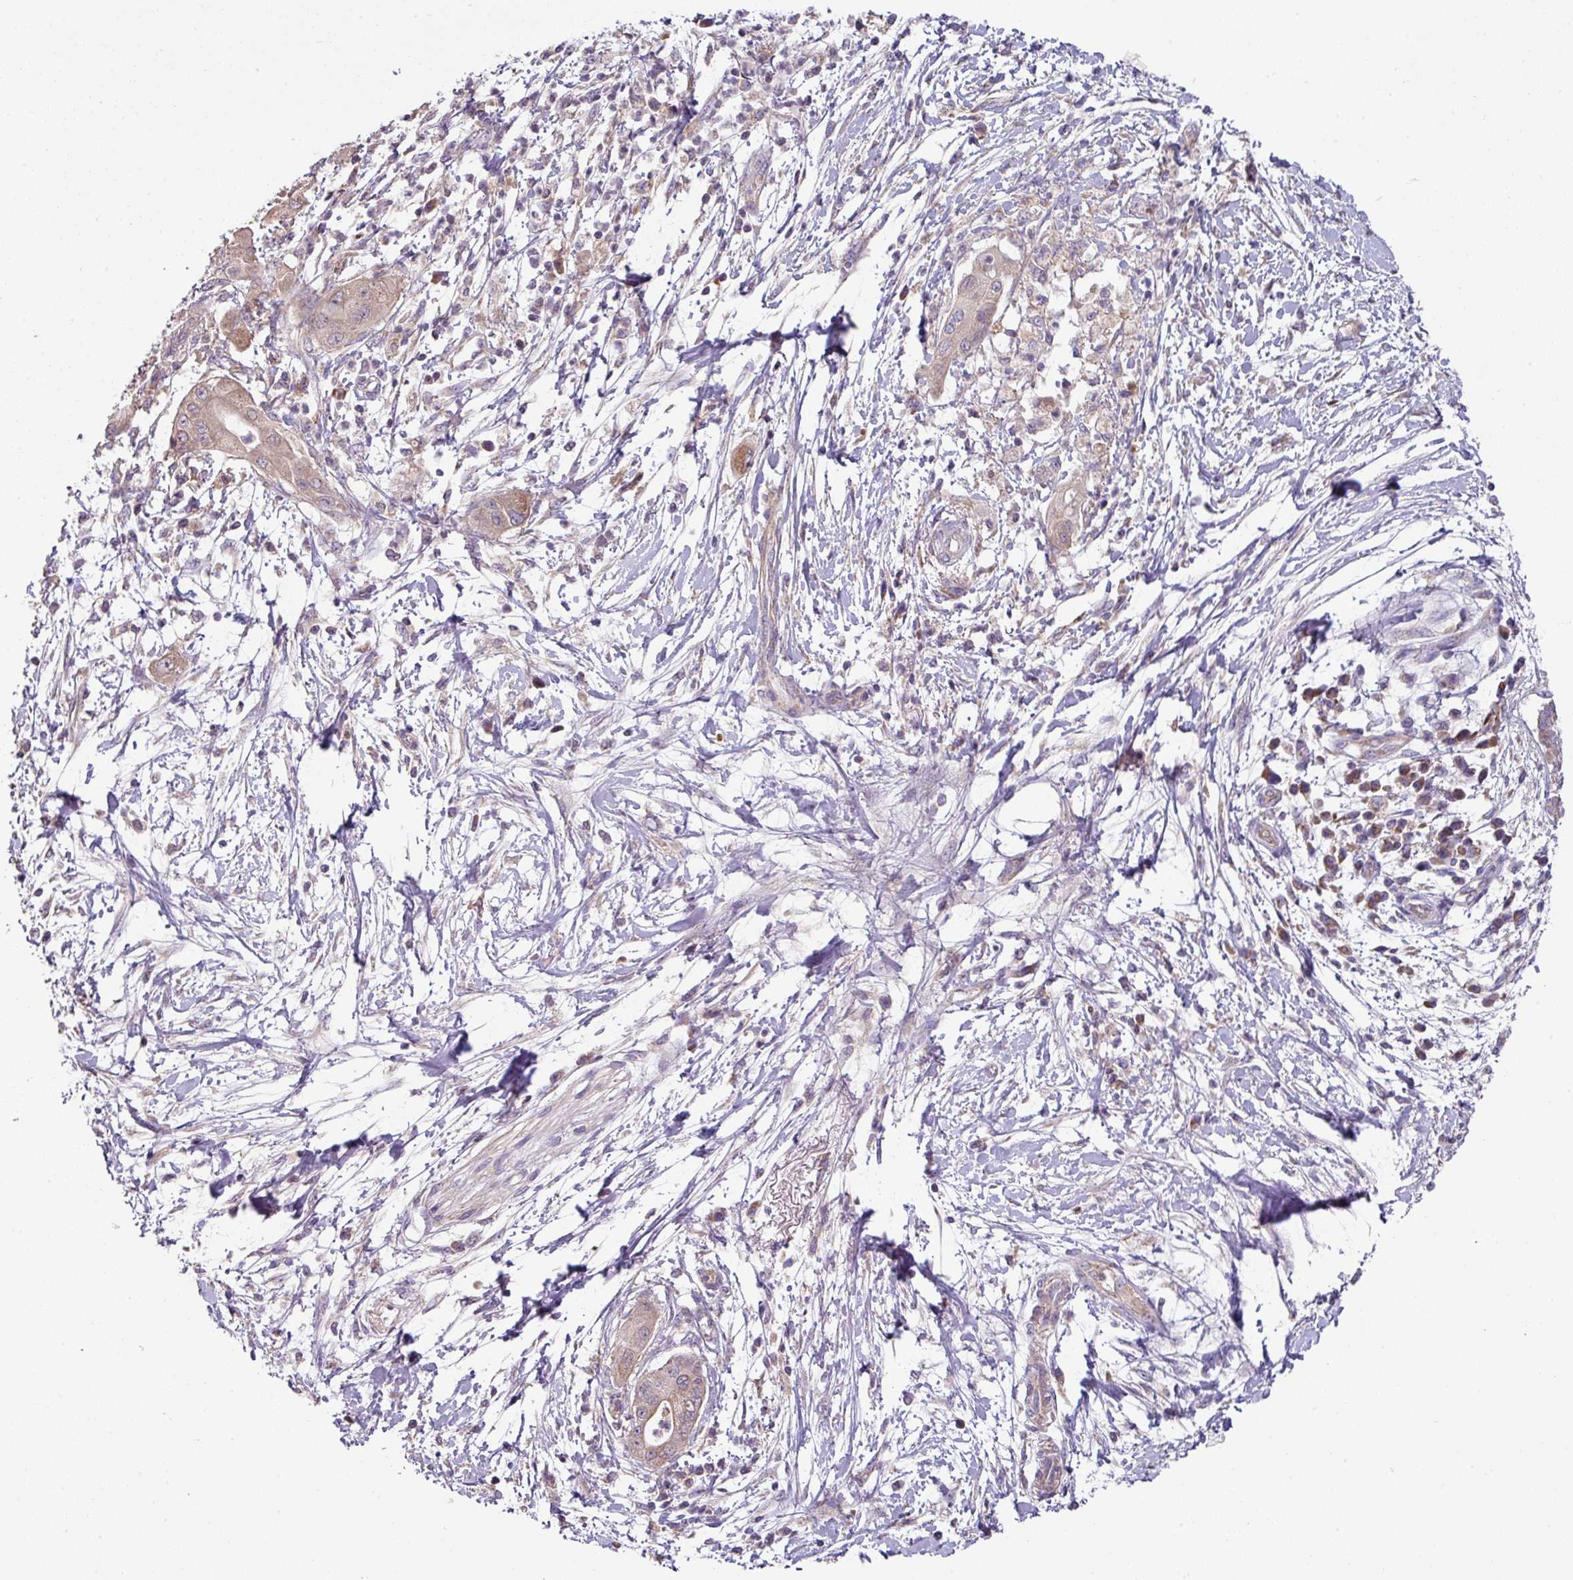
{"staining": {"intensity": "weak", "quantity": ">75%", "location": "cytoplasmic/membranous"}, "tissue": "pancreatic cancer", "cell_type": "Tumor cells", "image_type": "cancer", "snomed": [{"axis": "morphology", "description": "Adenocarcinoma, NOS"}, {"axis": "topography", "description": "Pancreas"}], "caption": "The histopathology image demonstrates a brown stain indicating the presence of a protein in the cytoplasmic/membranous of tumor cells in pancreatic cancer (adenocarcinoma). The protein is shown in brown color, while the nuclei are stained blue.", "gene": "LRRC9", "patient": {"sex": "male", "age": 68}}